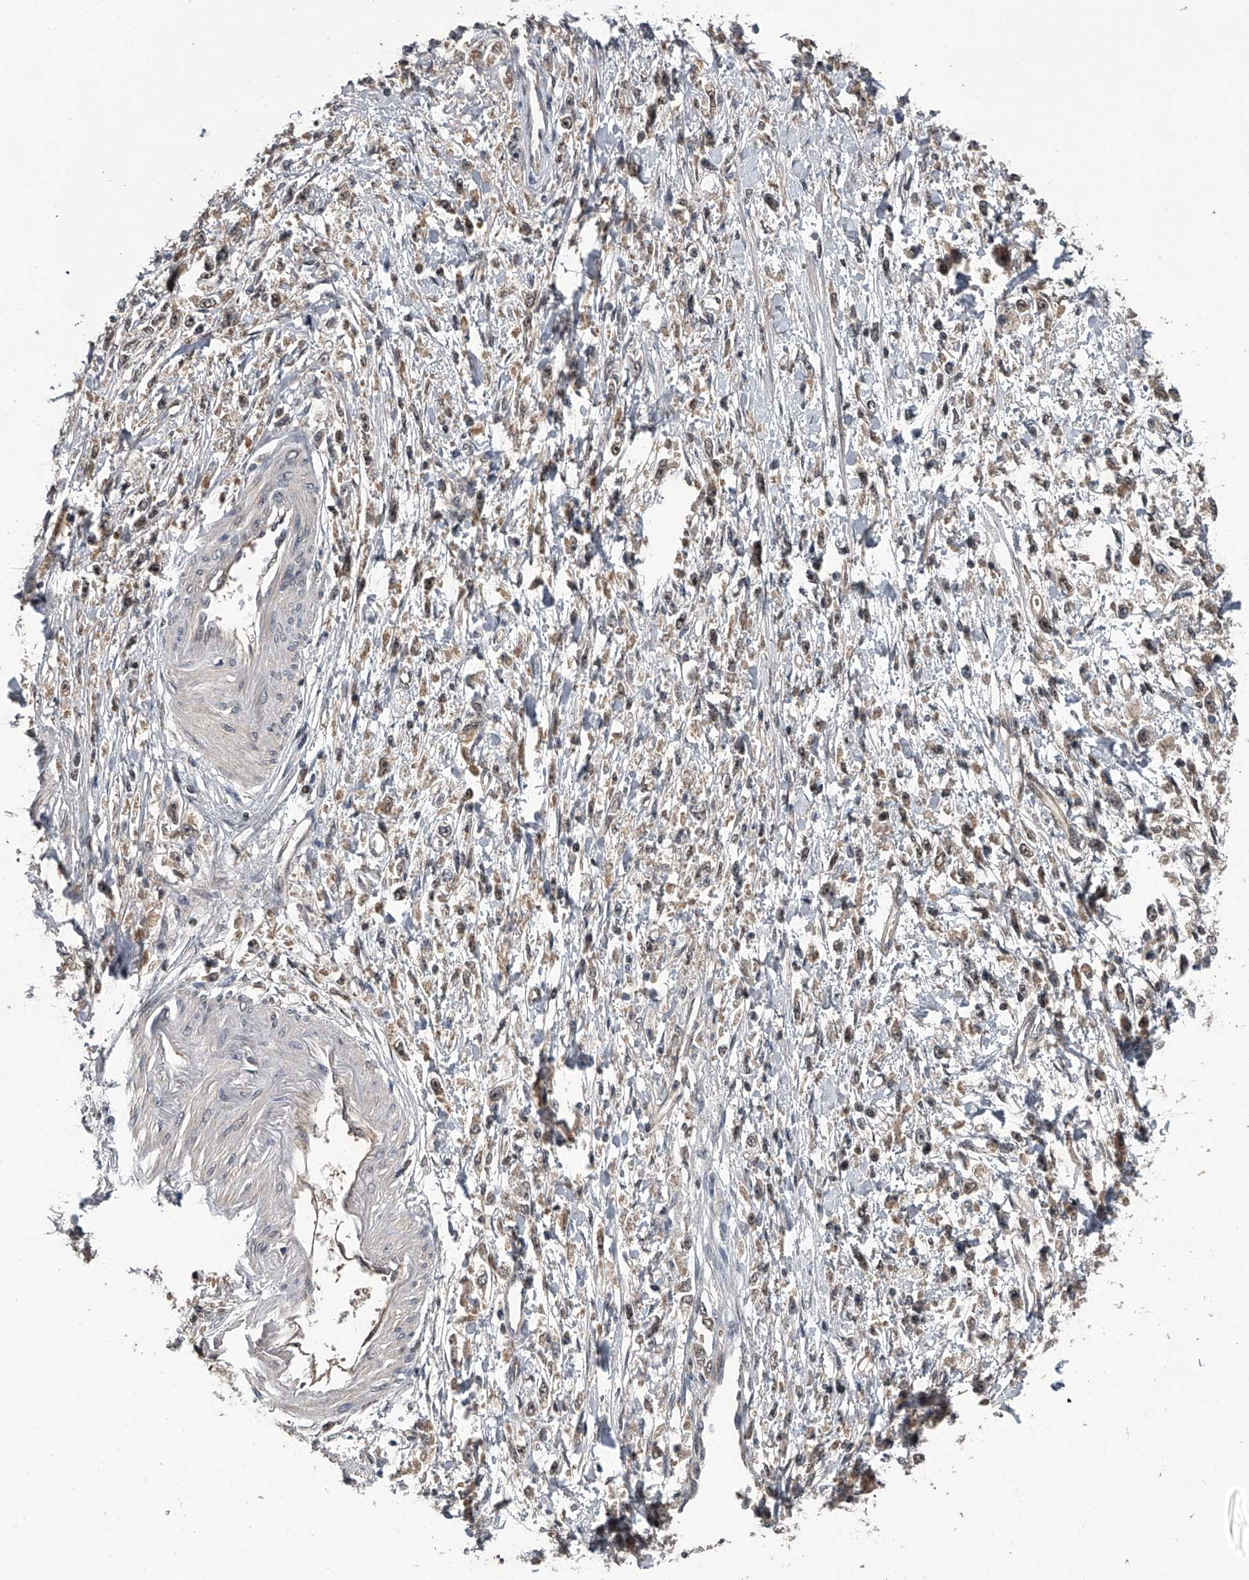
{"staining": {"intensity": "negative", "quantity": "none", "location": "none"}, "tissue": "stomach cancer", "cell_type": "Tumor cells", "image_type": "cancer", "snomed": [{"axis": "morphology", "description": "Adenocarcinoma, NOS"}, {"axis": "topography", "description": "Stomach"}], "caption": "Tumor cells are negative for protein expression in human stomach cancer (adenocarcinoma). (Brightfield microscopy of DAB (3,3'-diaminobenzidine) immunohistochemistry at high magnification).", "gene": "SLC12A8", "patient": {"sex": "female", "age": 59}}